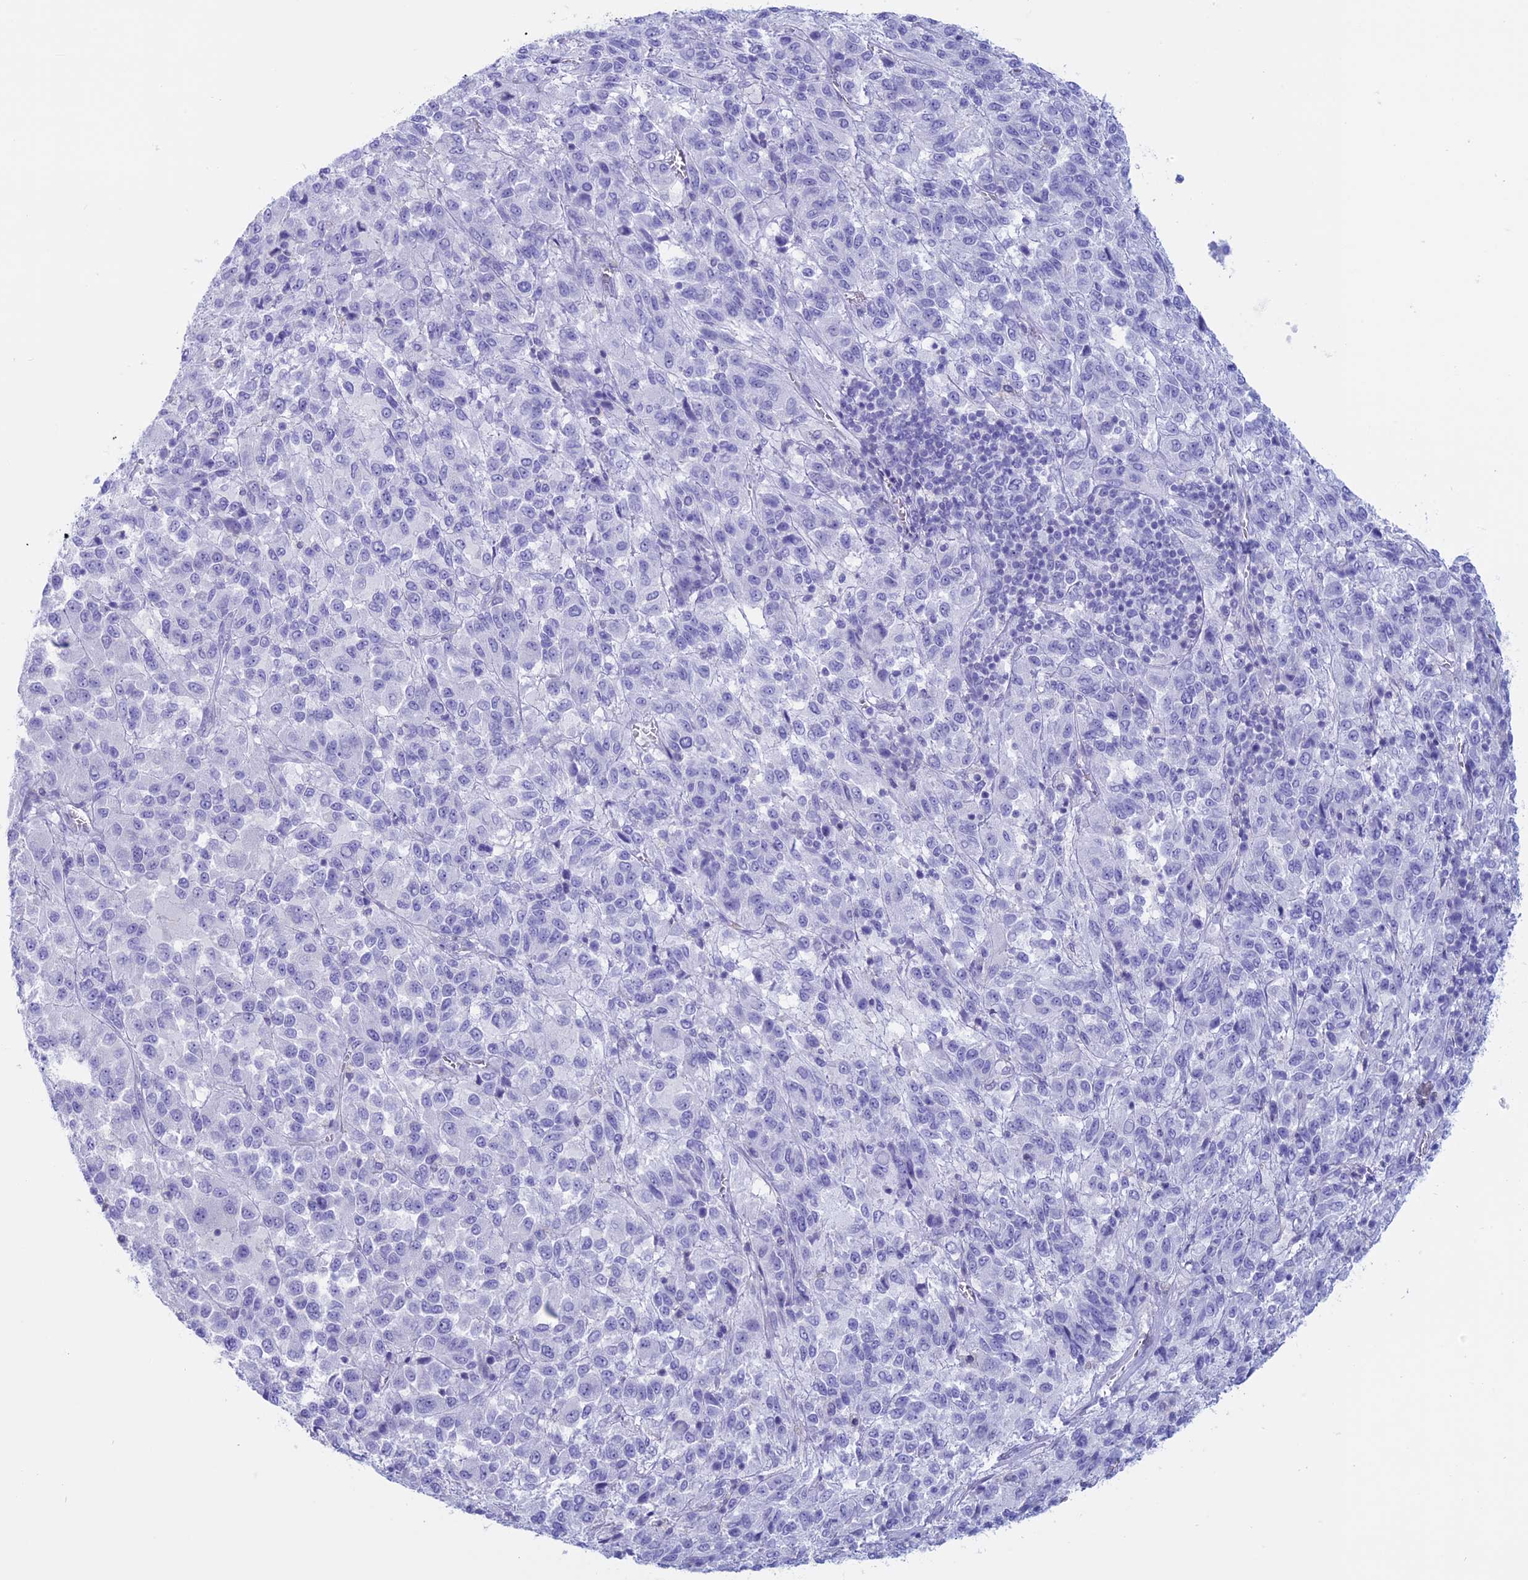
{"staining": {"intensity": "negative", "quantity": "none", "location": "none"}, "tissue": "melanoma", "cell_type": "Tumor cells", "image_type": "cancer", "snomed": [{"axis": "morphology", "description": "Malignant melanoma, Metastatic site"}, {"axis": "topography", "description": "Lung"}], "caption": "Immunohistochemical staining of malignant melanoma (metastatic site) shows no significant positivity in tumor cells. (DAB immunohistochemistry (IHC), high magnification).", "gene": "RP1", "patient": {"sex": "male", "age": 64}}